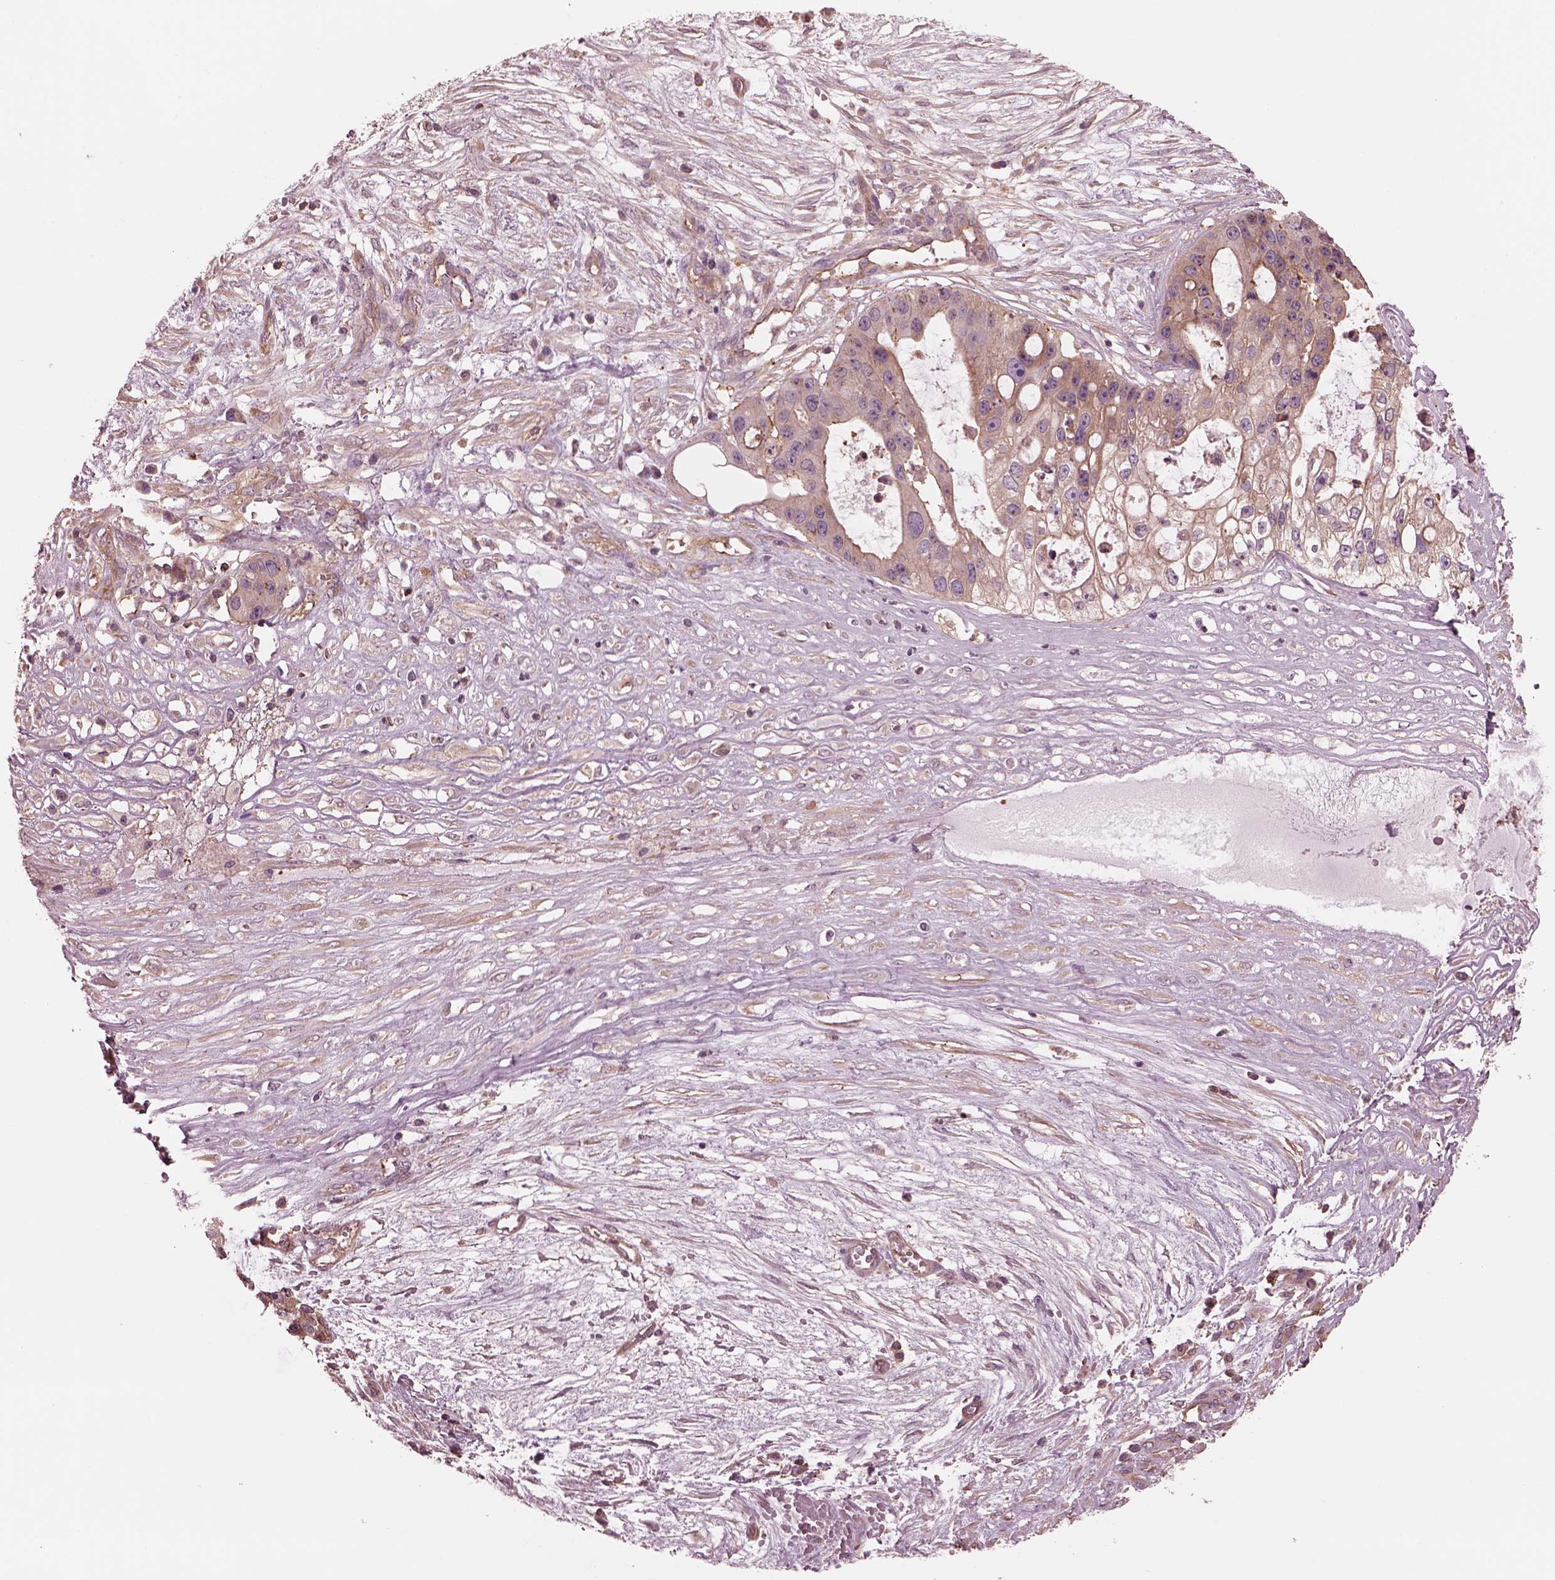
{"staining": {"intensity": "moderate", "quantity": ">75%", "location": "cytoplasmic/membranous"}, "tissue": "ovarian cancer", "cell_type": "Tumor cells", "image_type": "cancer", "snomed": [{"axis": "morphology", "description": "Cystadenocarcinoma, serous, NOS"}, {"axis": "topography", "description": "Ovary"}], "caption": "Ovarian cancer (serous cystadenocarcinoma) tissue exhibits moderate cytoplasmic/membranous expression in about >75% of tumor cells", "gene": "STK33", "patient": {"sex": "female", "age": 56}}